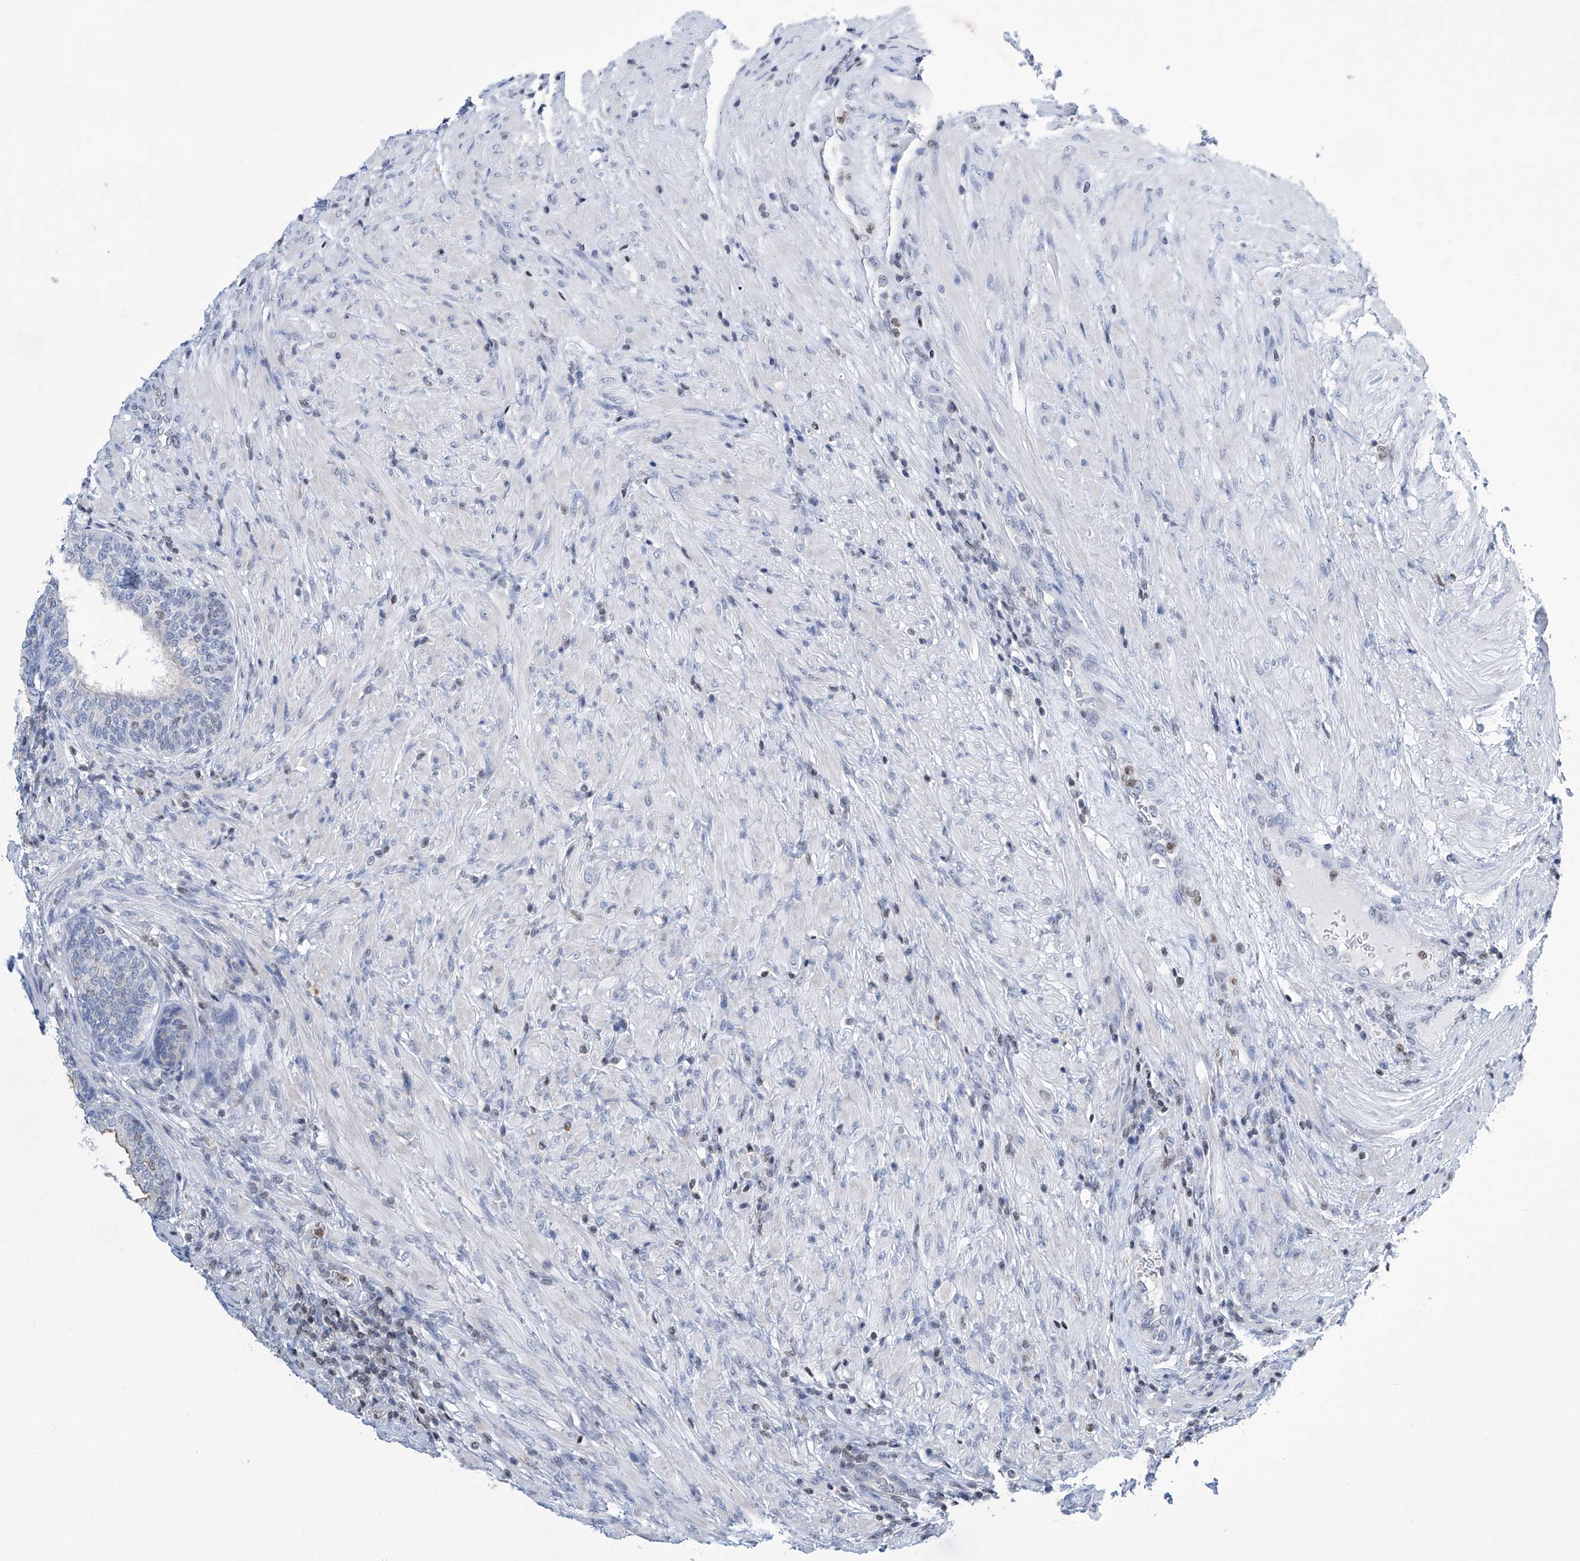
{"staining": {"intensity": "negative", "quantity": "none", "location": "none"}, "tissue": "prostate", "cell_type": "Glandular cells", "image_type": "normal", "snomed": [{"axis": "morphology", "description": "Normal tissue, NOS"}, {"axis": "topography", "description": "Prostate"}], "caption": "High power microscopy photomicrograph of an immunohistochemistry (IHC) photomicrograph of benign prostate, revealing no significant expression in glandular cells. (Stains: DAB (3,3'-diaminobenzidine) immunohistochemistry with hematoxylin counter stain, Microscopy: brightfield microscopy at high magnification).", "gene": "SREBF2", "patient": {"sex": "male", "age": 76}}